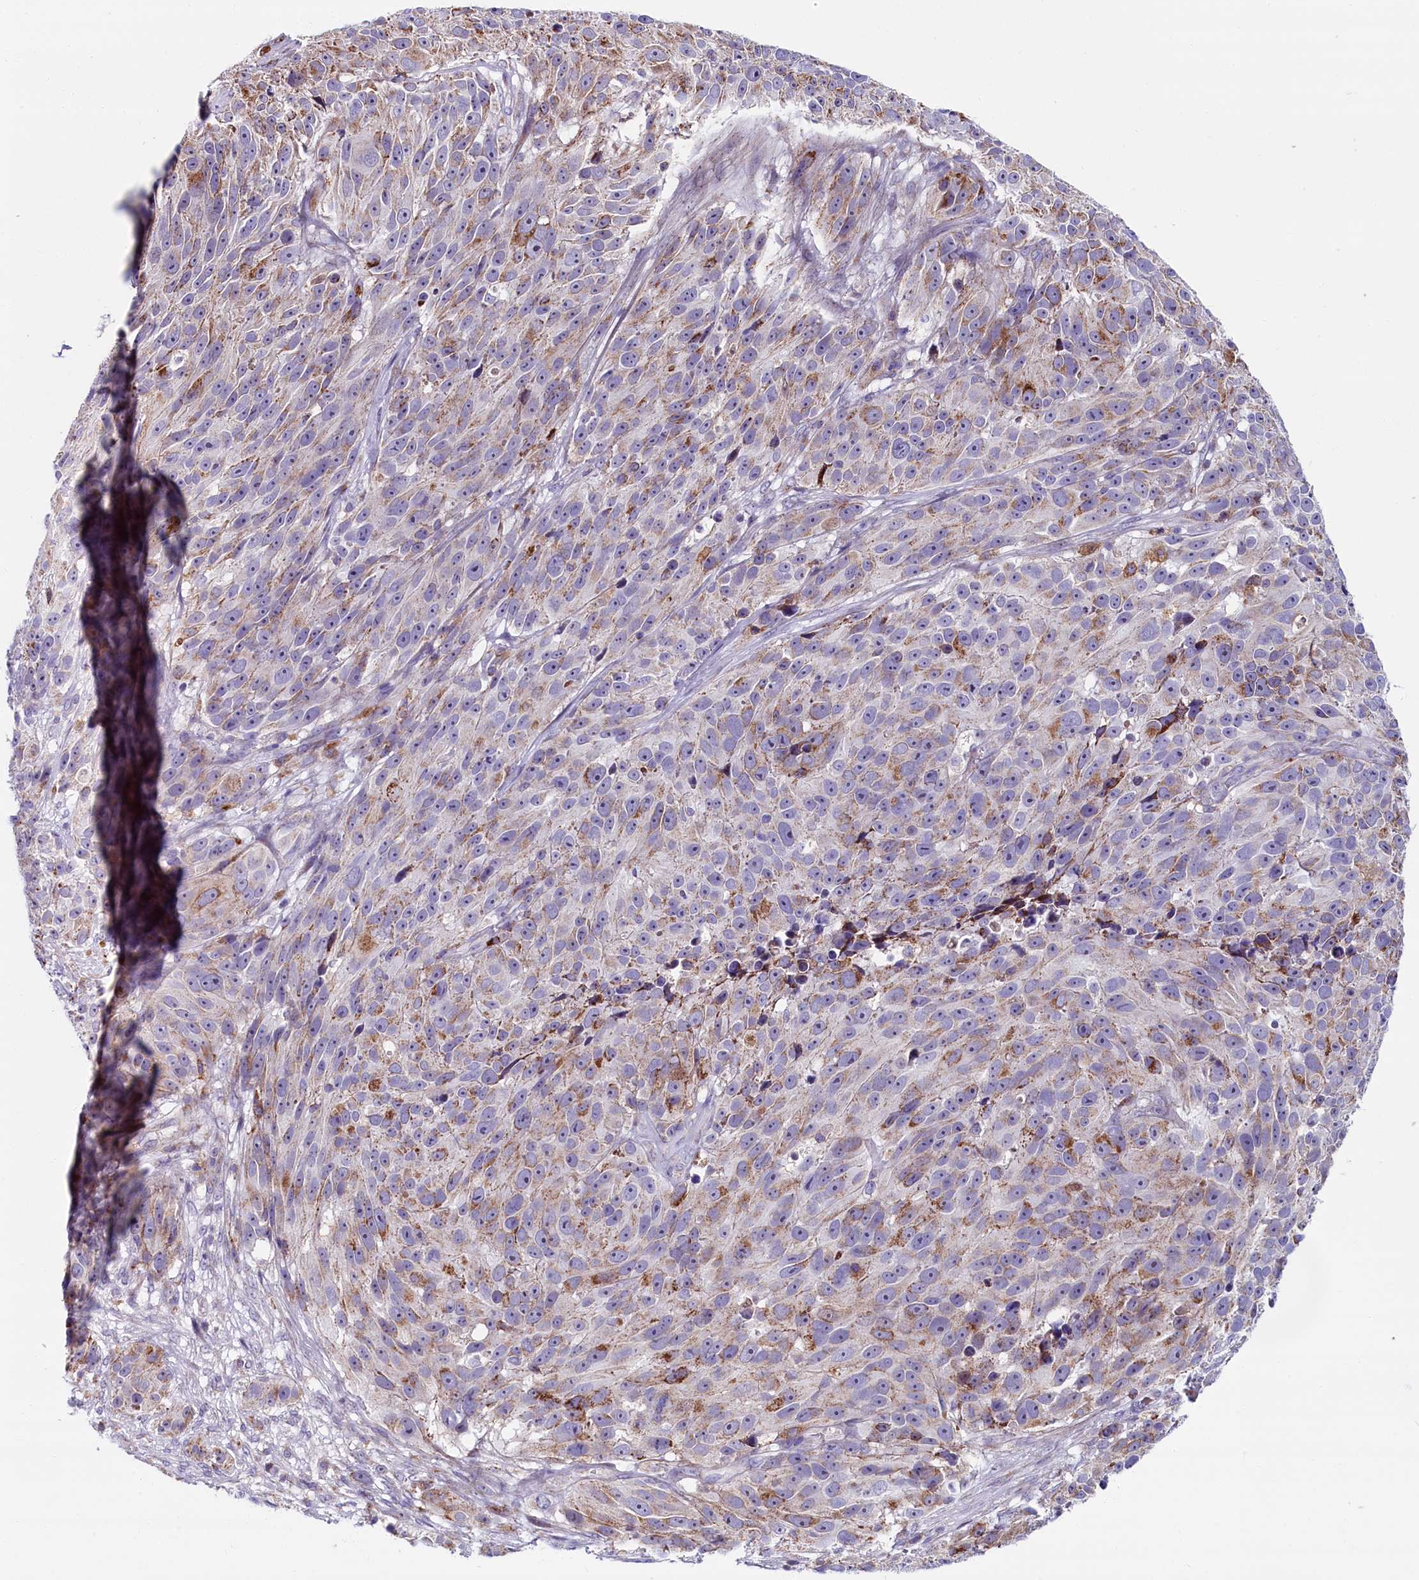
{"staining": {"intensity": "moderate", "quantity": "<25%", "location": "cytoplasmic/membranous"}, "tissue": "melanoma", "cell_type": "Tumor cells", "image_type": "cancer", "snomed": [{"axis": "morphology", "description": "Malignant melanoma, NOS"}, {"axis": "topography", "description": "Skin"}], "caption": "Melanoma stained with immunohistochemistry (IHC) exhibits moderate cytoplasmic/membranous positivity in approximately <25% of tumor cells.", "gene": "IL20RA", "patient": {"sex": "male", "age": 84}}